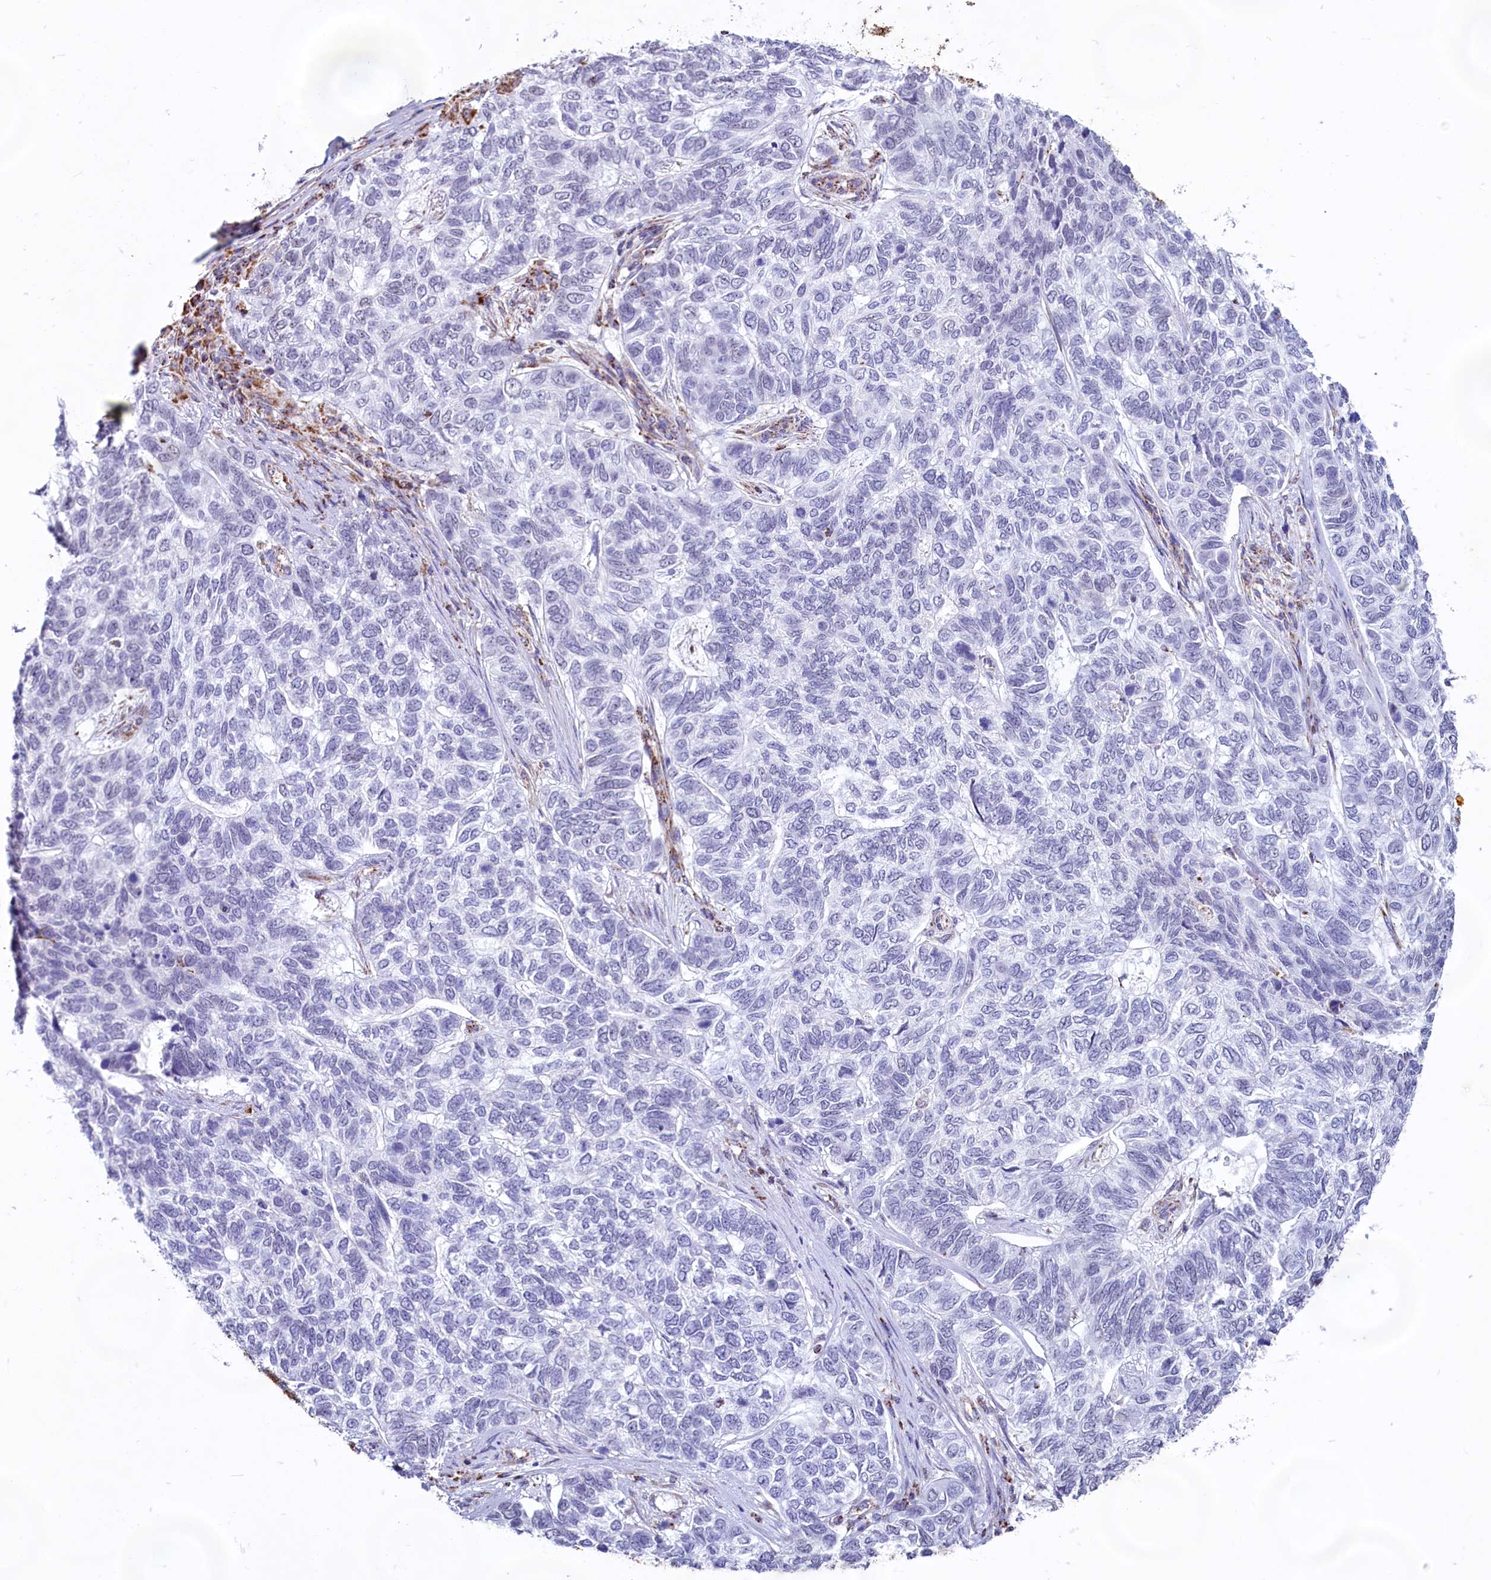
{"staining": {"intensity": "negative", "quantity": "none", "location": "none"}, "tissue": "skin cancer", "cell_type": "Tumor cells", "image_type": "cancer", "snomed": [{"axis": "morphology", "description": "Basal cell carcinoma"}, {"axis": "topography", "description": "Skin"}], "caption": "Skin cancer (basal cell carcinoma) stained for a protein using immunohistochemistry displays no staining tumor cells.", "gene": "C1D", "patient": {"sex": "female", "age": 65}}